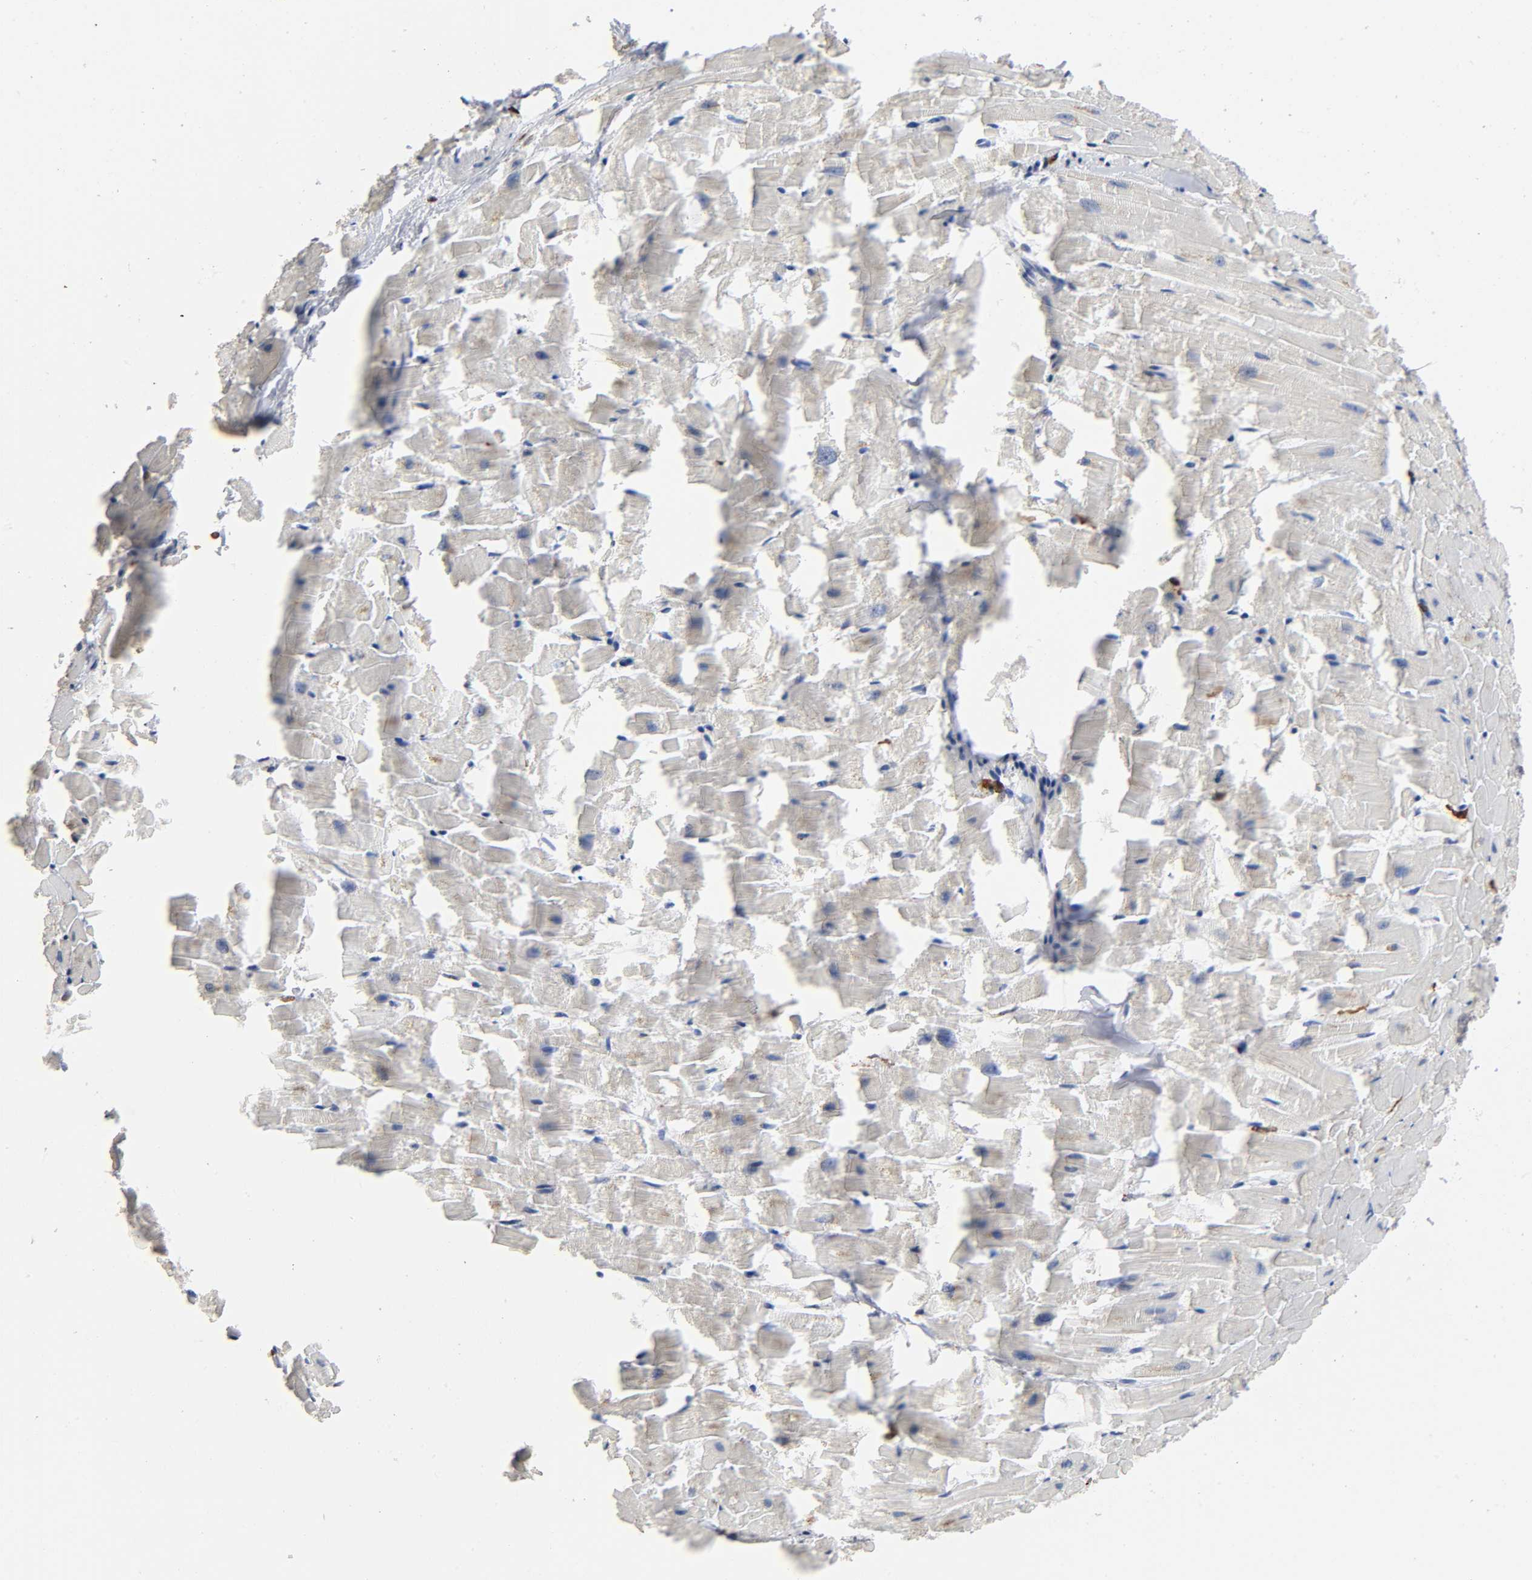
{"staining": {"intensity": "weak", "quantity": "25%-75%", "location": "cytoplasmic/membranous"}, "tissue": "heart muscle", "cell_type": "Cardiomyocytes", "image_type": "normal", "snomed": [{"axis": "morphology", "description": "Normal tissue, NOS"}, {"axis": "topography", "description": "Heart"}], "caption": "Normal heart muscle demonstrates weak cytoplasmic/membranous positivity in about 25%-75% of cardiomyocytes.", "gene": "CAPN10", "patient": {"sex": "female", "age": 19}}